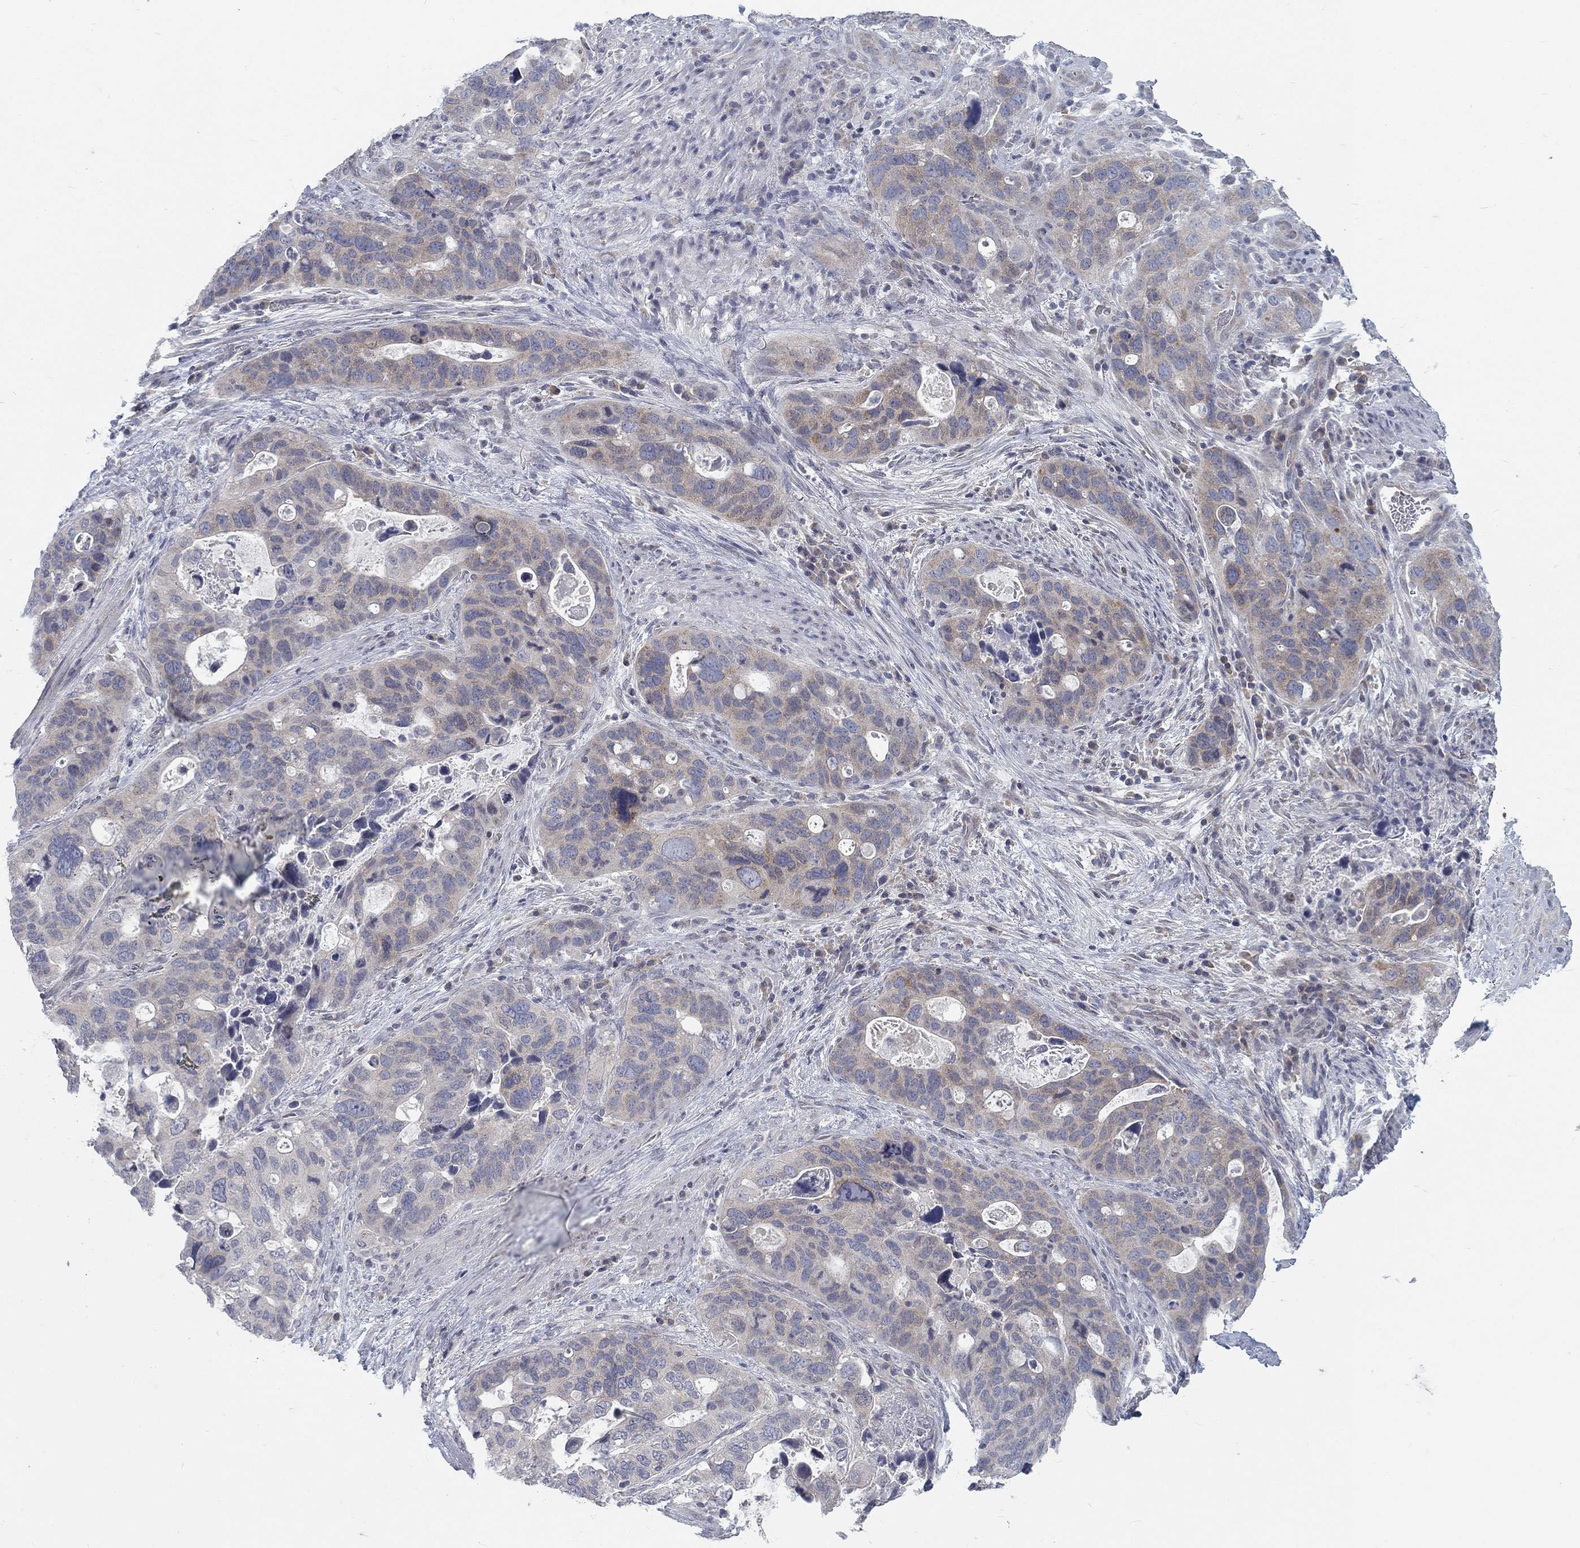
{"staining": {"intensity": "weak", "quantity": "25%-75%", "location": "cytoplasmic/membranous"}, "tissue": "stomach cancer", "cell_type": "Tumor cells", "image_type": "cancer", "snomed": [{"axis": "morphology", "description": "Adenocarcinoma, NOS"}, {"axis": "topography", "description": "Stomach"}], "caption": "A brown stain shows weak cytoplasmic/membranous expression of a protein in stomach cancer tumor cells.", "gene": "ATP1A3", "patient": {"sex": "male", "age": 54}}